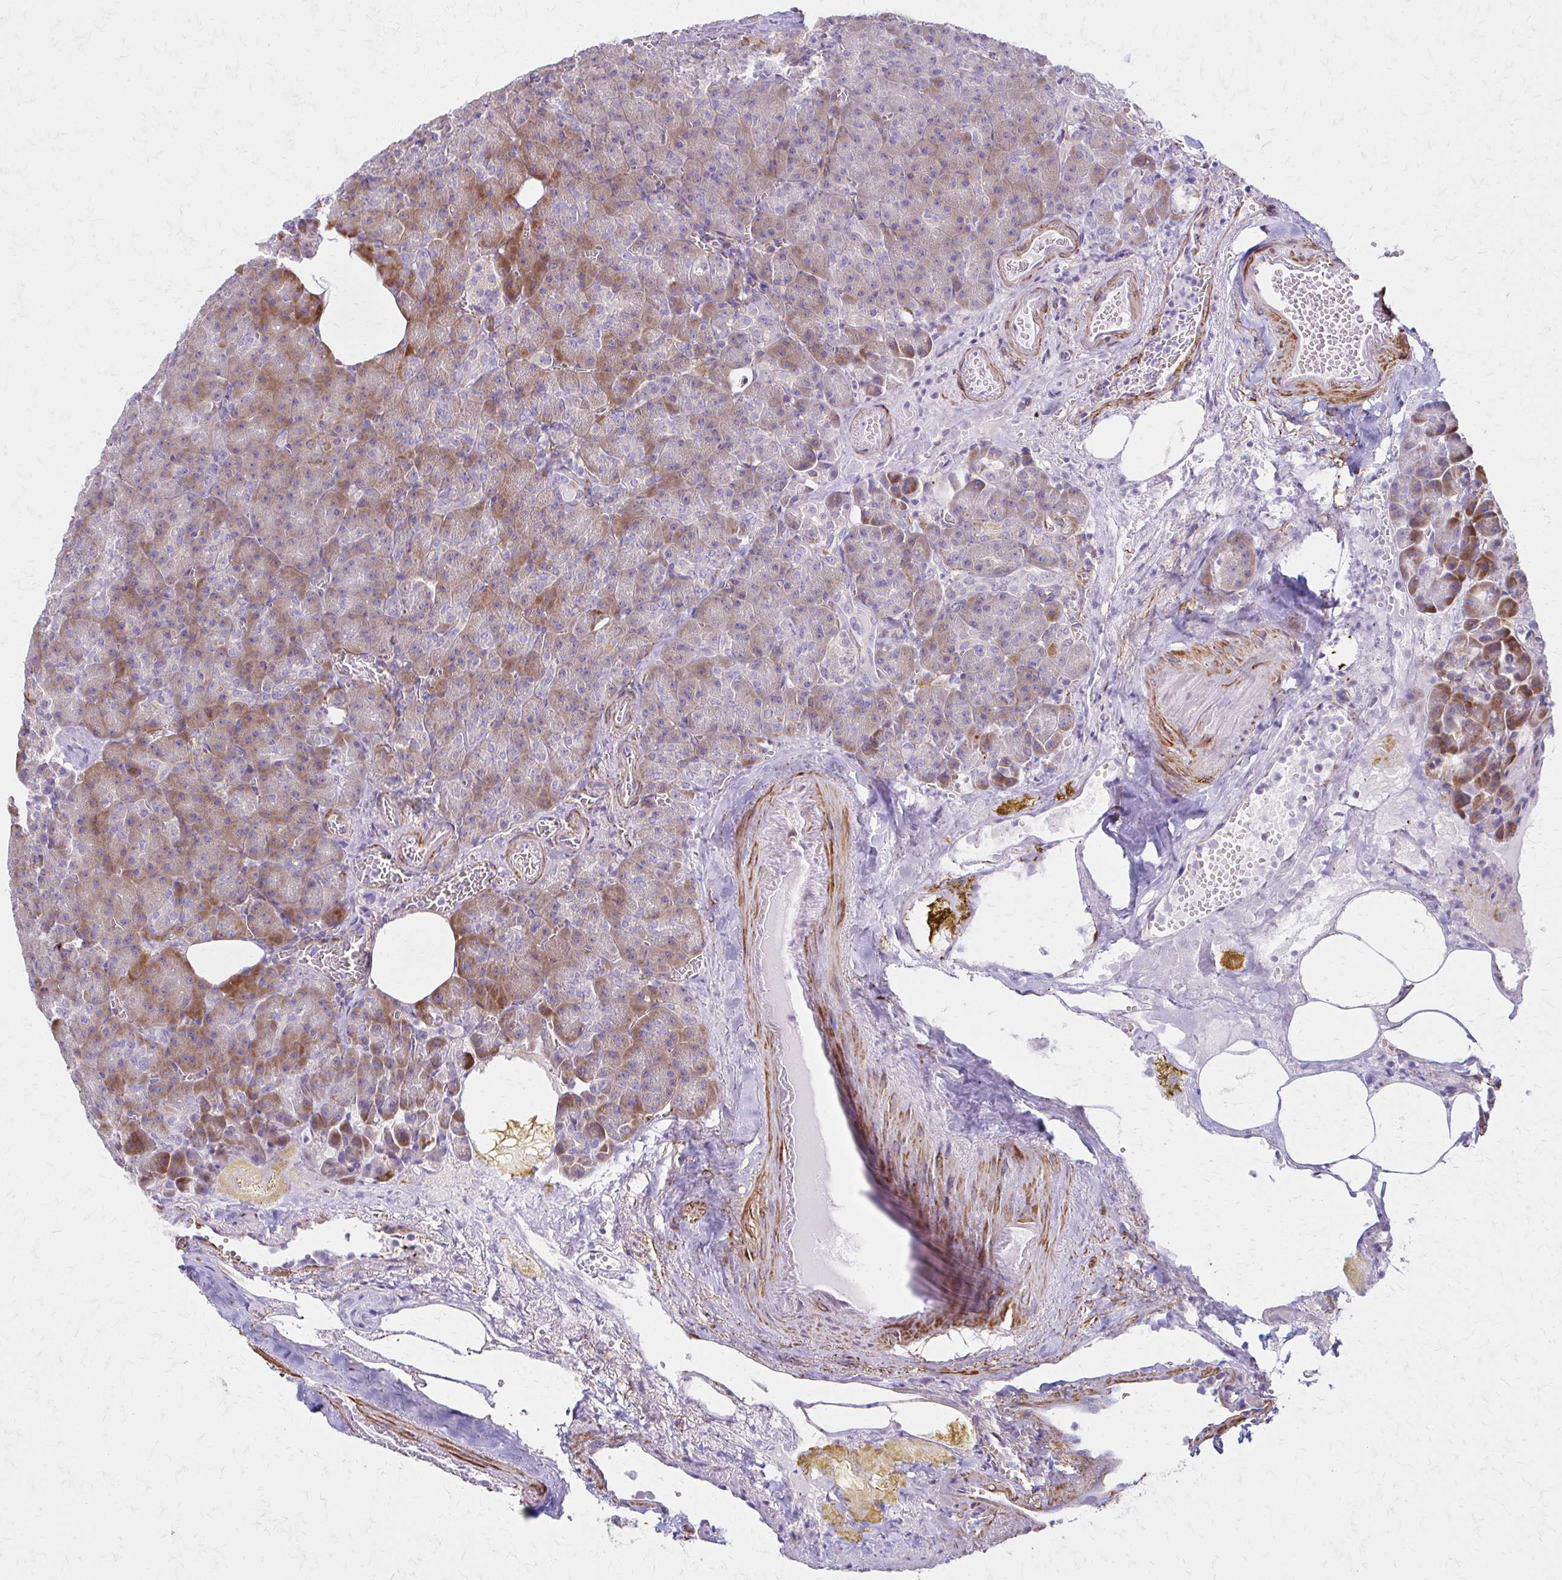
{"staining": {"intensity": "weak", "quantity": "25%-75%", "location": "cytoplasmic/membranous"}, "tissue": "pancreas", "cell_type": "Exocrine glandular cells", "image_type": "normal", "snomed": [{"axis": "morphology", "description": "Normal tissue, NOS"}, {"axis": "topography", "description": "Pancreas"}], "caption": "The immunohistochemical stain labels weak cytoplasmic/membranous positivity in exocrine glandular cells of normal pancreas.", "gene": "TIMMDC1", "patient": {"sex": "female", "age": 74}}